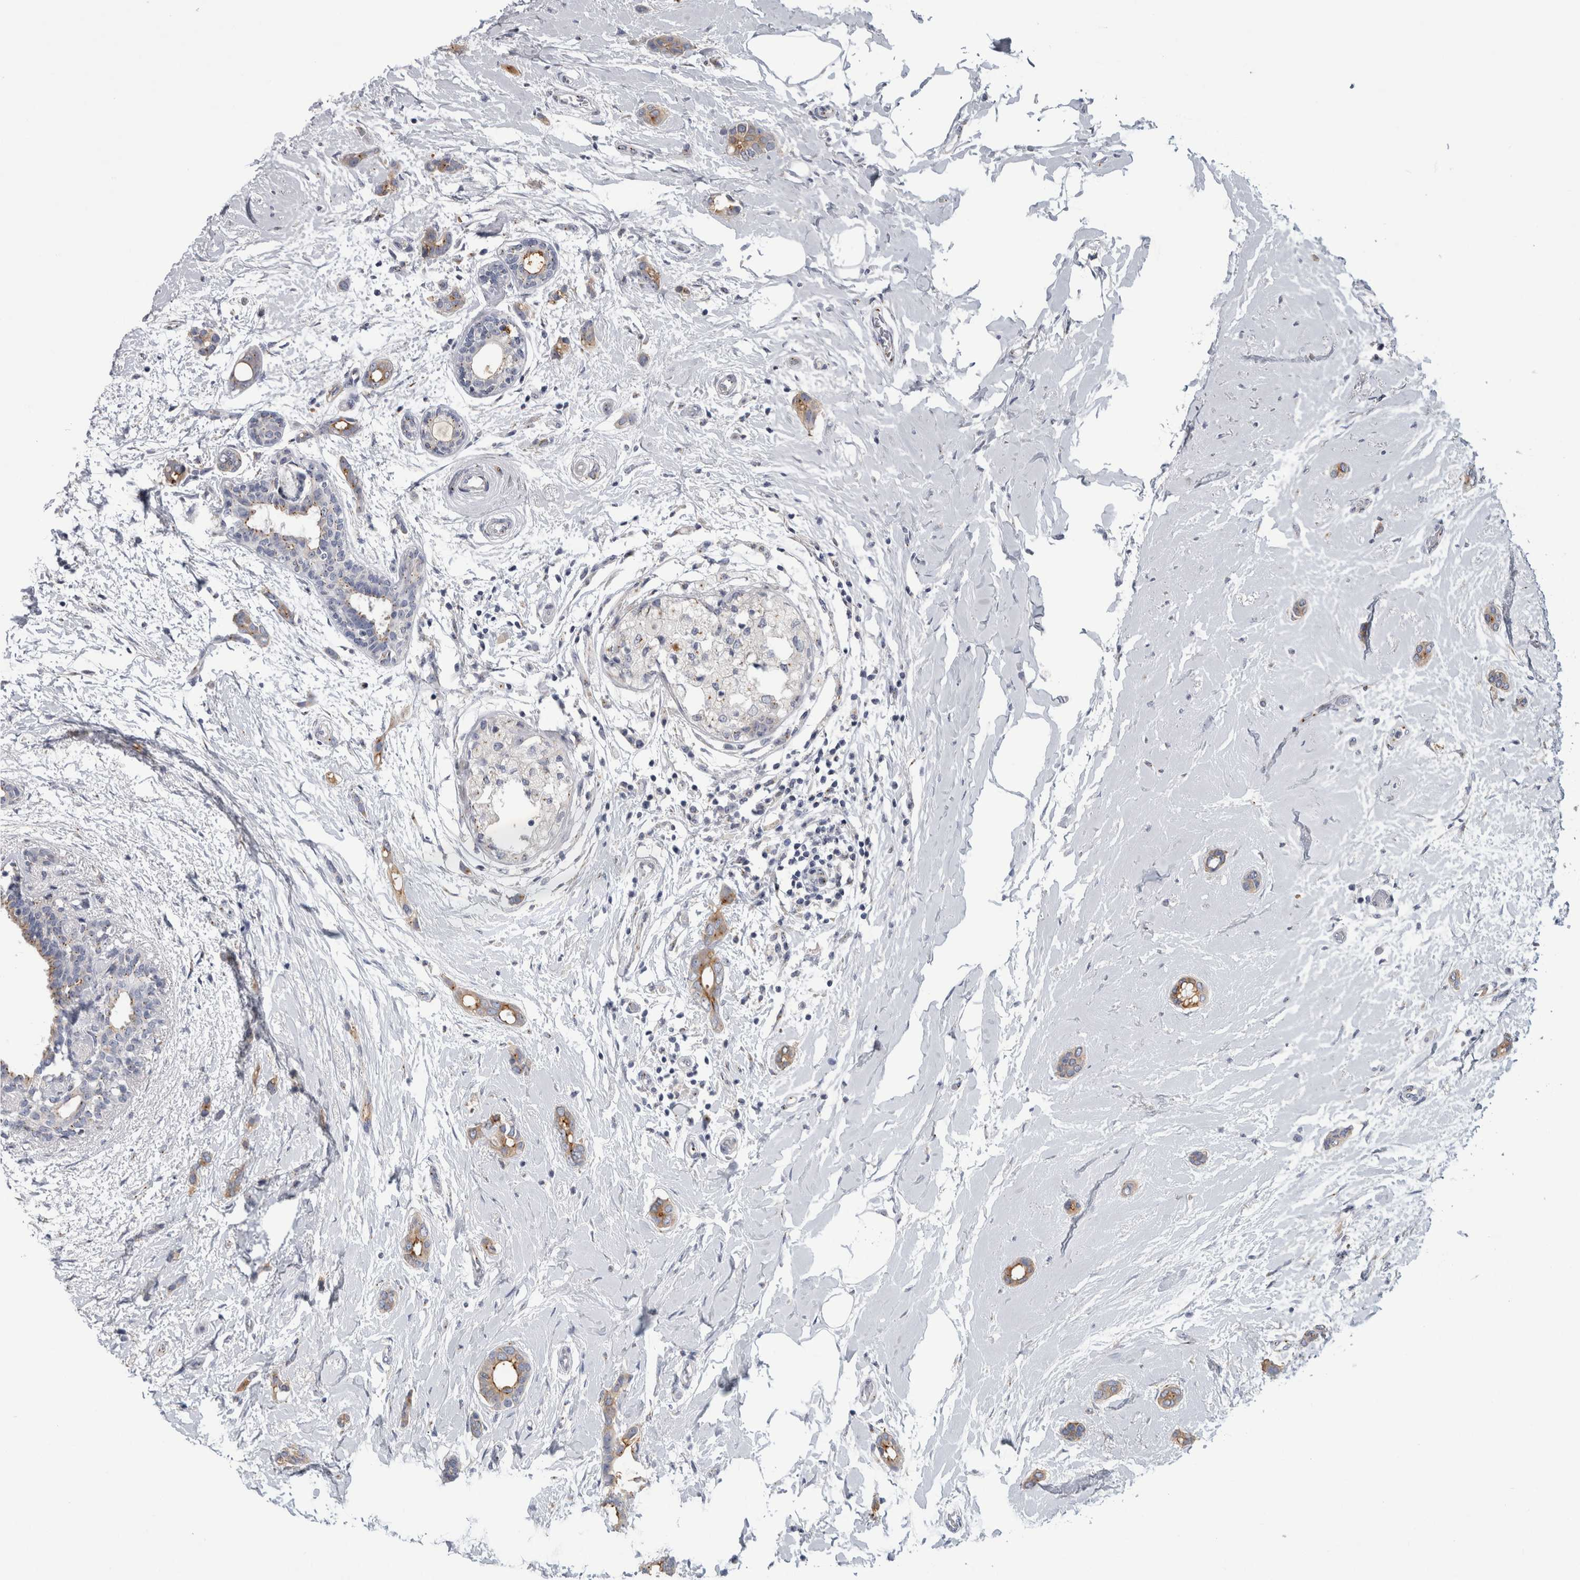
{"staining": {"intensity": "moderate", "quantity": ">75%", "location": "cytoplasmic/membranous"}, "tissue": "breast cancer", "cell_type": "Tumor cells", "image_type": "cancer", "snomed": [{"axis": "morphology", "description": "Duct carcinoma"}, {"axis": "topography", "description": "Breast"}], "caption": "Intraductal carcinoma (breast) stained with DAB (3,3'-diaminobenzidine) IHC demonstrates medium levels of moderate cytoplasmic/membranous positivity in approximately >75% of tumor cells.", "gene": "AKAP9", "patient": {"sex": "female", "age": 55}}